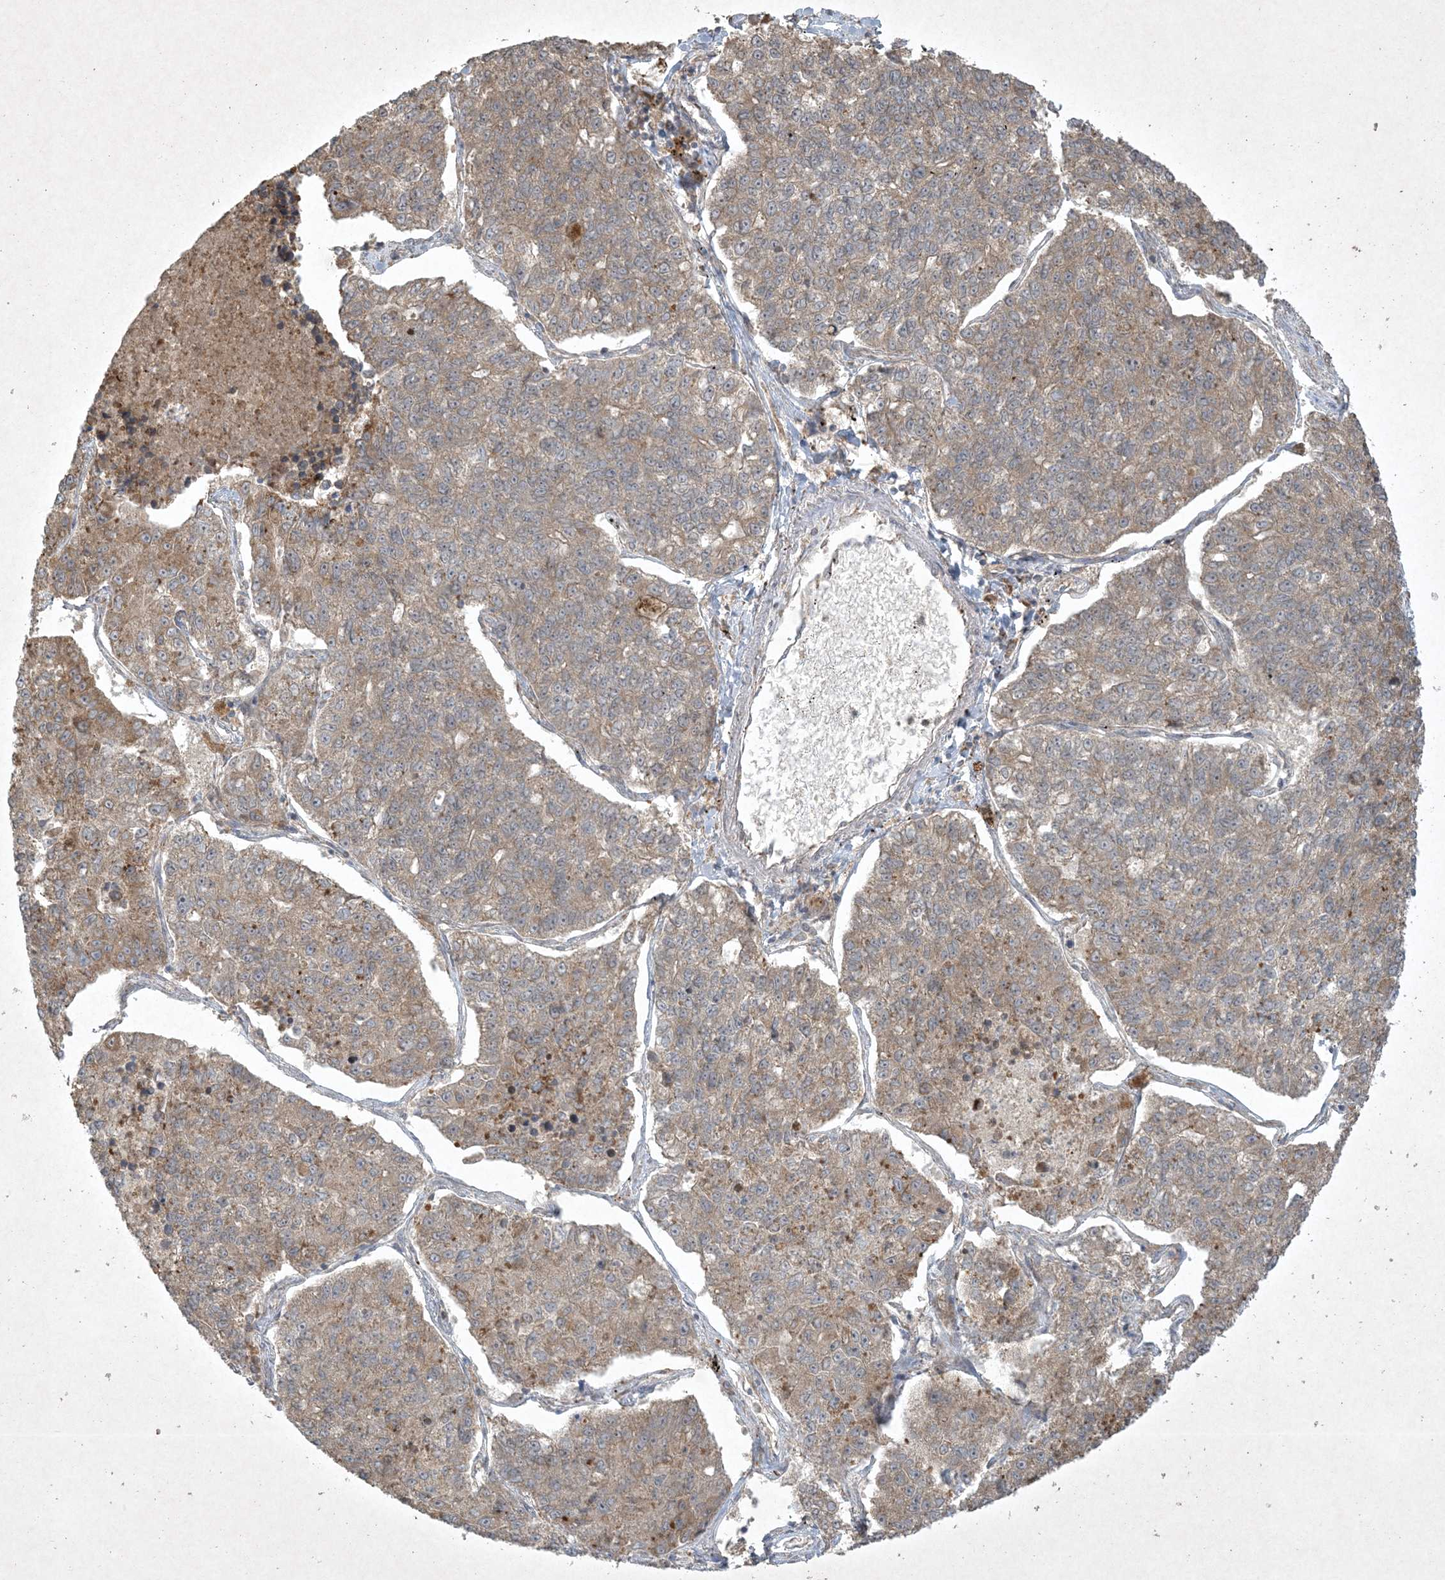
{"staining": {"intensity": "moderate", "quantity": ">75%", "location": "cytoplasmic/membranous"}, "tissue": "lung cancer", "cell_type": "Tumor cells", "image_type": "cancer", "snomed": [{"axis": "morphology", "description": "Adenocarcinoma, NOS"}, {"axis": "topography", "description": "Lung"}], "caption": "Immunohistochemistry image of neoplastic tissue: human lung cancer stained using IHC reveals medium levels of moderate protein expression localized specifically in the cytoplasmic/membranous of tumor cells, appearing as a cytoplasmic/membranous brown color.", "gene": "NRBP2", "patient": {"sex": "male", "age": 49}}